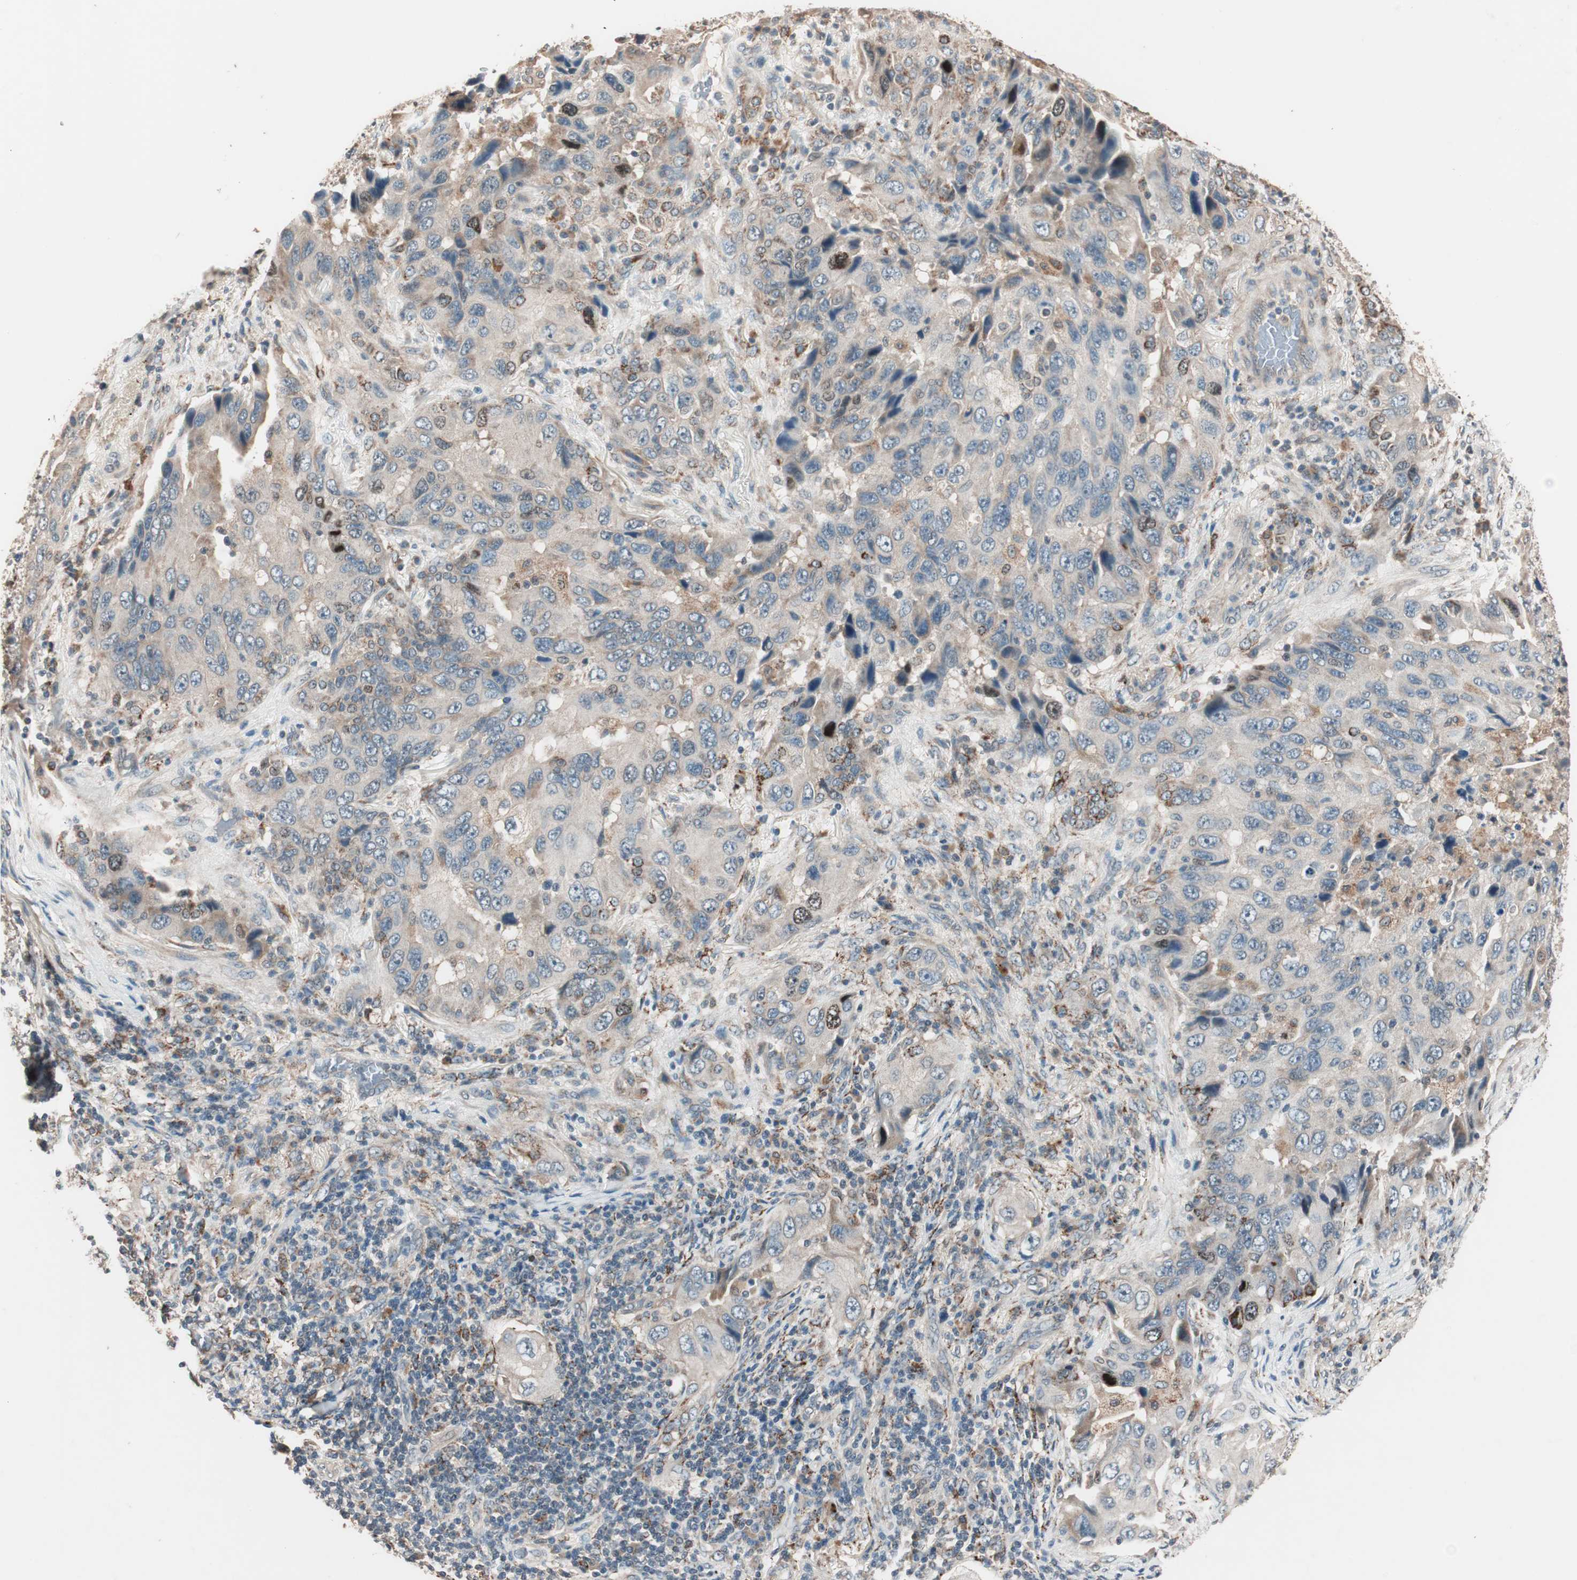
{"staining": {"intensity": "weak", "quantity": ">75%", "location": "cytoplasmic/membranous"}, "tissue": "lung cancer", "cell_type": "Tumor cells", "image_type": "cancer", "snomed": [{"axis": "morphology", "description": "Adenocarcinoma, NOS"}, {"axis": "topography", "description": "Lung"}], "caption": "Immunohistochemistry (IHC) of lung adenocarcinoma exhibits low levels of weak cytoplasmic/membranous staining in approximately >75% of tumor cells.", "gene": "NFRKB", "patient": {"sex": "female", "age": 65}}